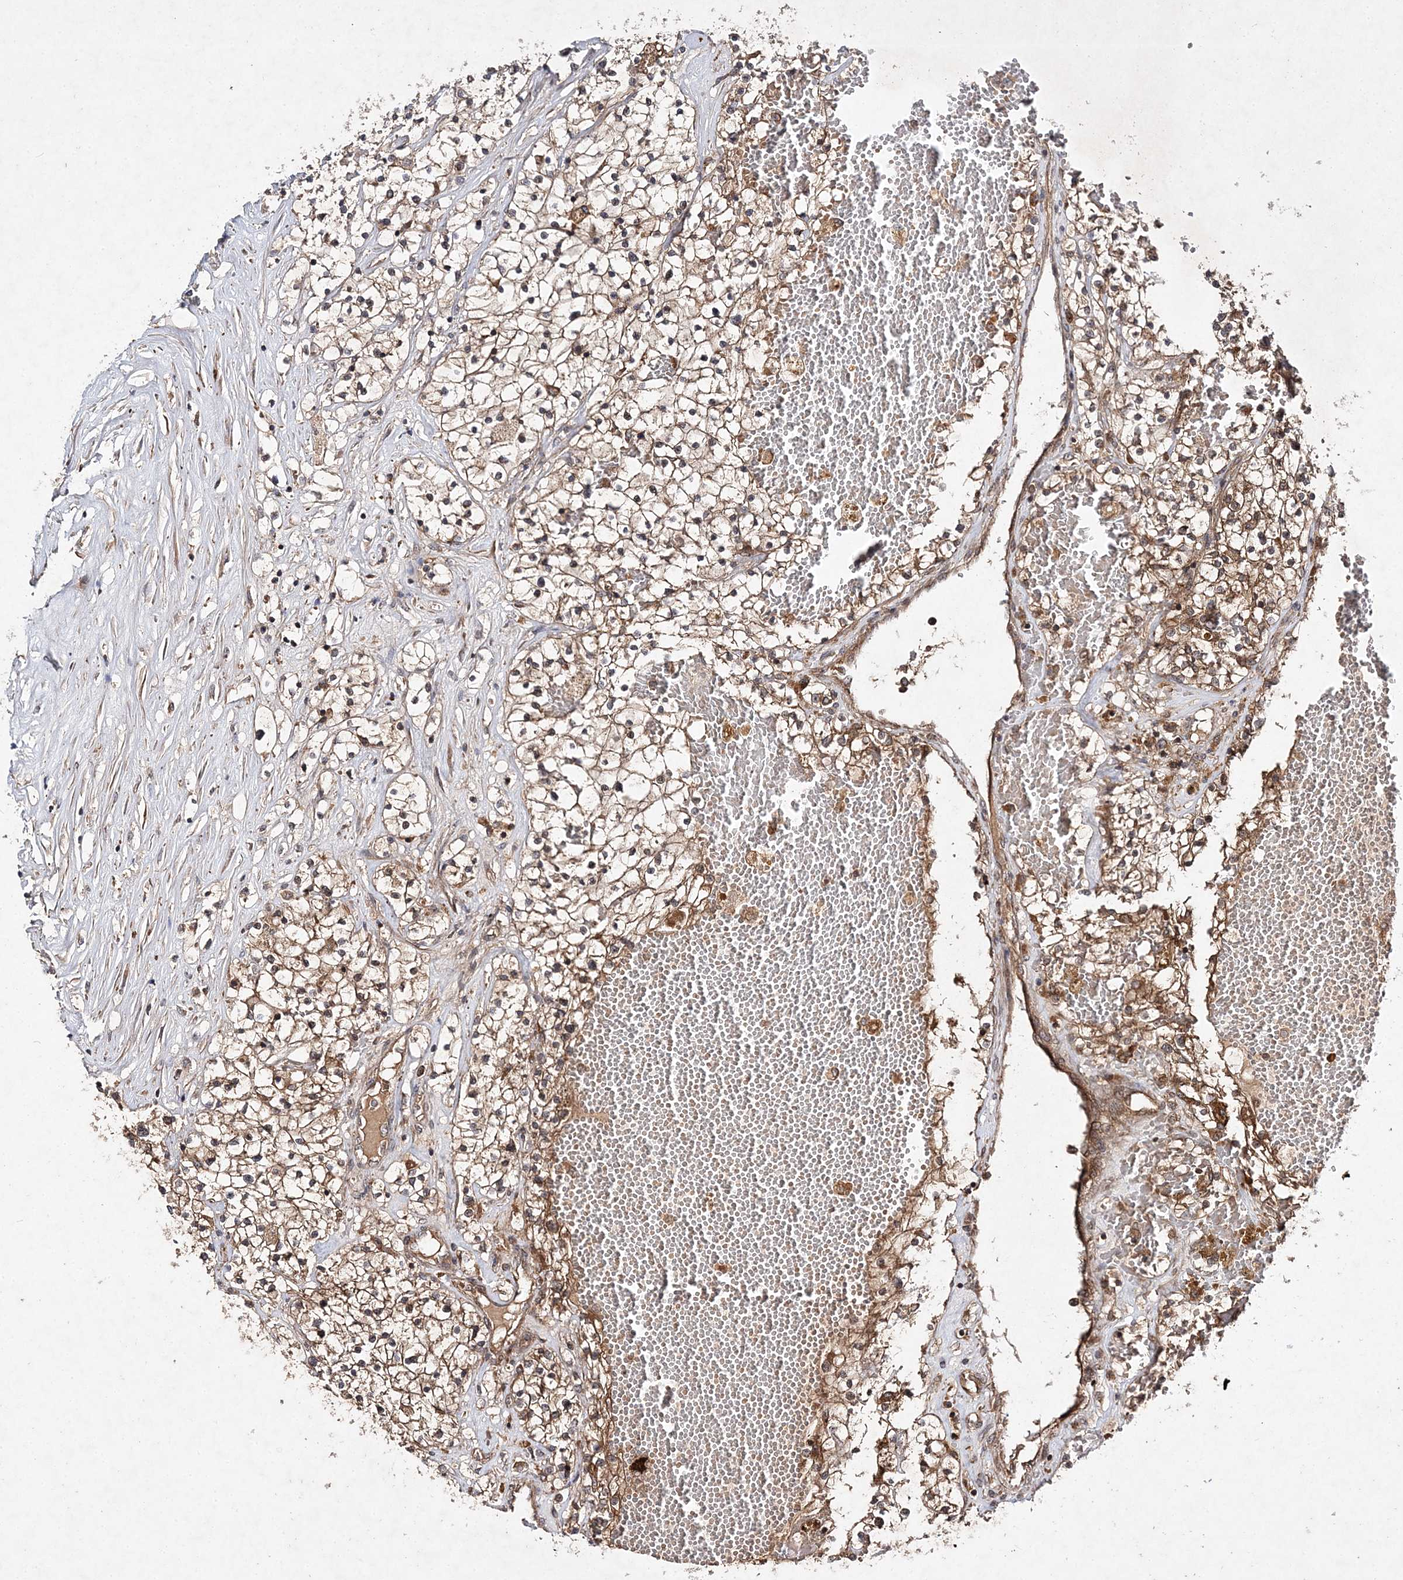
{"staining": {"intensity": "moderate", "quantity": "25%-75%", "location": "cytoplasmic/membranous"}, "tissue": "renal cancer", "cell_type": "Tumor cells", "image_type": "cancer", "snomed": [{"axis": "morphology", "description": "Normal tissue, NOS"}, {"axis": "morphology", "description": "Adenocarcinoma, NOS"}, {"axis": "topography", "description": "Kidney"}], "caption": "Protein staining reveals moderate cytoplasmic/membranous positivity in about 25%-75% of tumor cells in renal cancer (adenocarcinoma). (Stains: DAB (3,3'-diaminobenzidine) in brown, nuclei in blue, Microscopy: brightfield microscopy at high magnification).", "gene": "TMEM9B", "patient": {"sex": "male", "age": 68}}